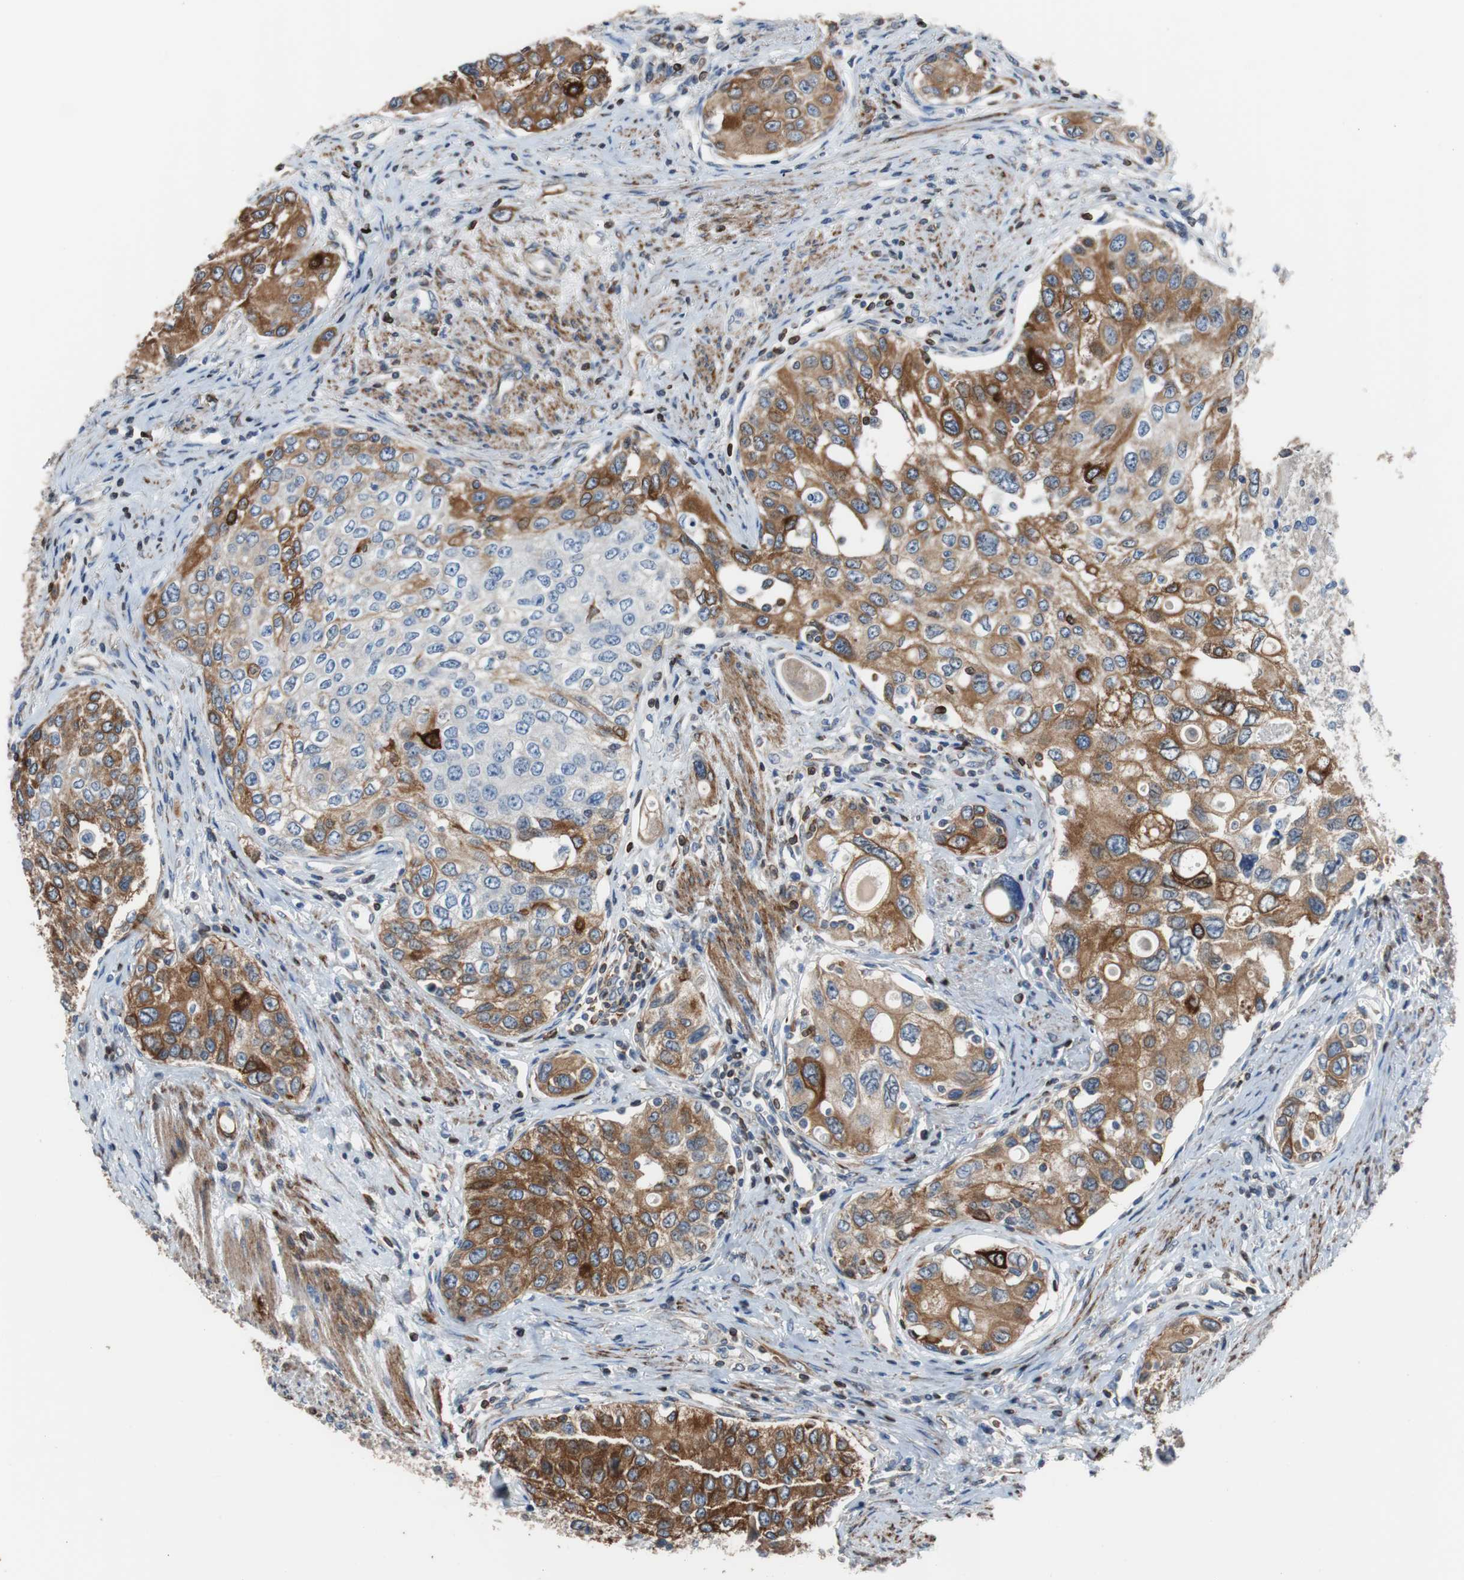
{"staining": {"intensity": "strong", "quantity": ">75%", "location": "cytoplasmic/membranous"}, "tissue": "urothelial cancer", "cell_type": "Tumor cells", "image_type": "cancer", "snomed": [{"axis": "morphology", "description": "Urothelial carcinoma, High grade"}, {"axis": "topography", "description": "Urinary bladder"}], "caption": "Immunohistochemistry image of neoplastic tissue: high-grade urothelial carcinoma stained using immunohistochemistry demonstrates high levels of strong protein expression localized specifically in the cytoplasmic/membranous of tumor cells, appearing as a cytoplasmic/membranous brown color.", "gene": "PBXIP1", "patient": {"sex": "female", "age": 56}}